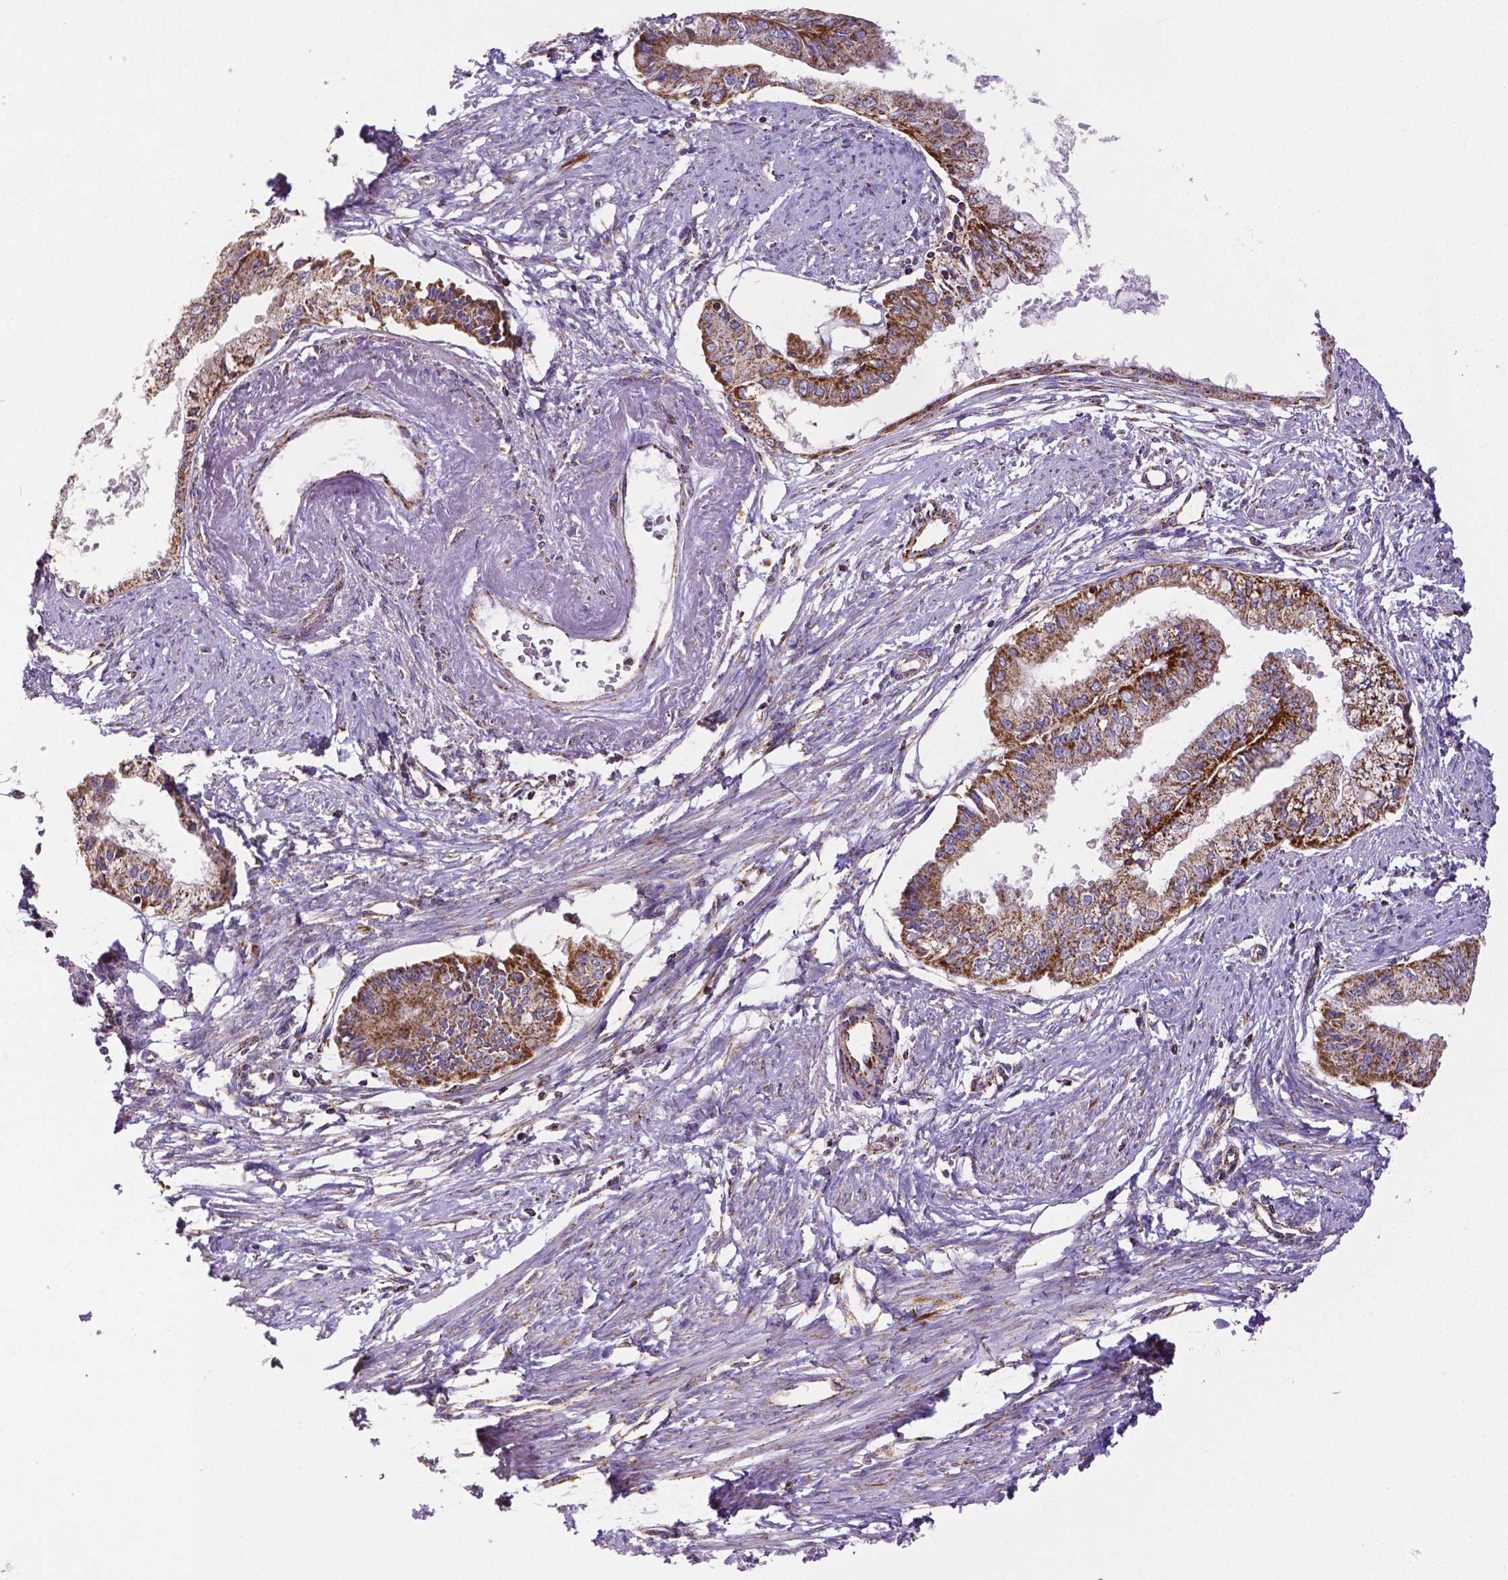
{"staining": {"intensity": "strong", "quantity": ">75%", "location": "cytoplasmic/membranous"}, "tissue": "endometrial cancer", "cell_type": "Tumor cells", "image_type": "cancer", "snomed": [{"axis": "morphology", "description": "Adenocarcinoma, NOS"}, {"axis": "topography", "description": "Endometrium"}], "caption": "A high-resolution image shows immunohistochemistry staining of endometrial adenocarcinoma, which exhibits strong cytoplasmic/membranous expression in about >75% of tumor cells.", "gene": "MACC1", "patient": {"sex": "female", "age": 76}}